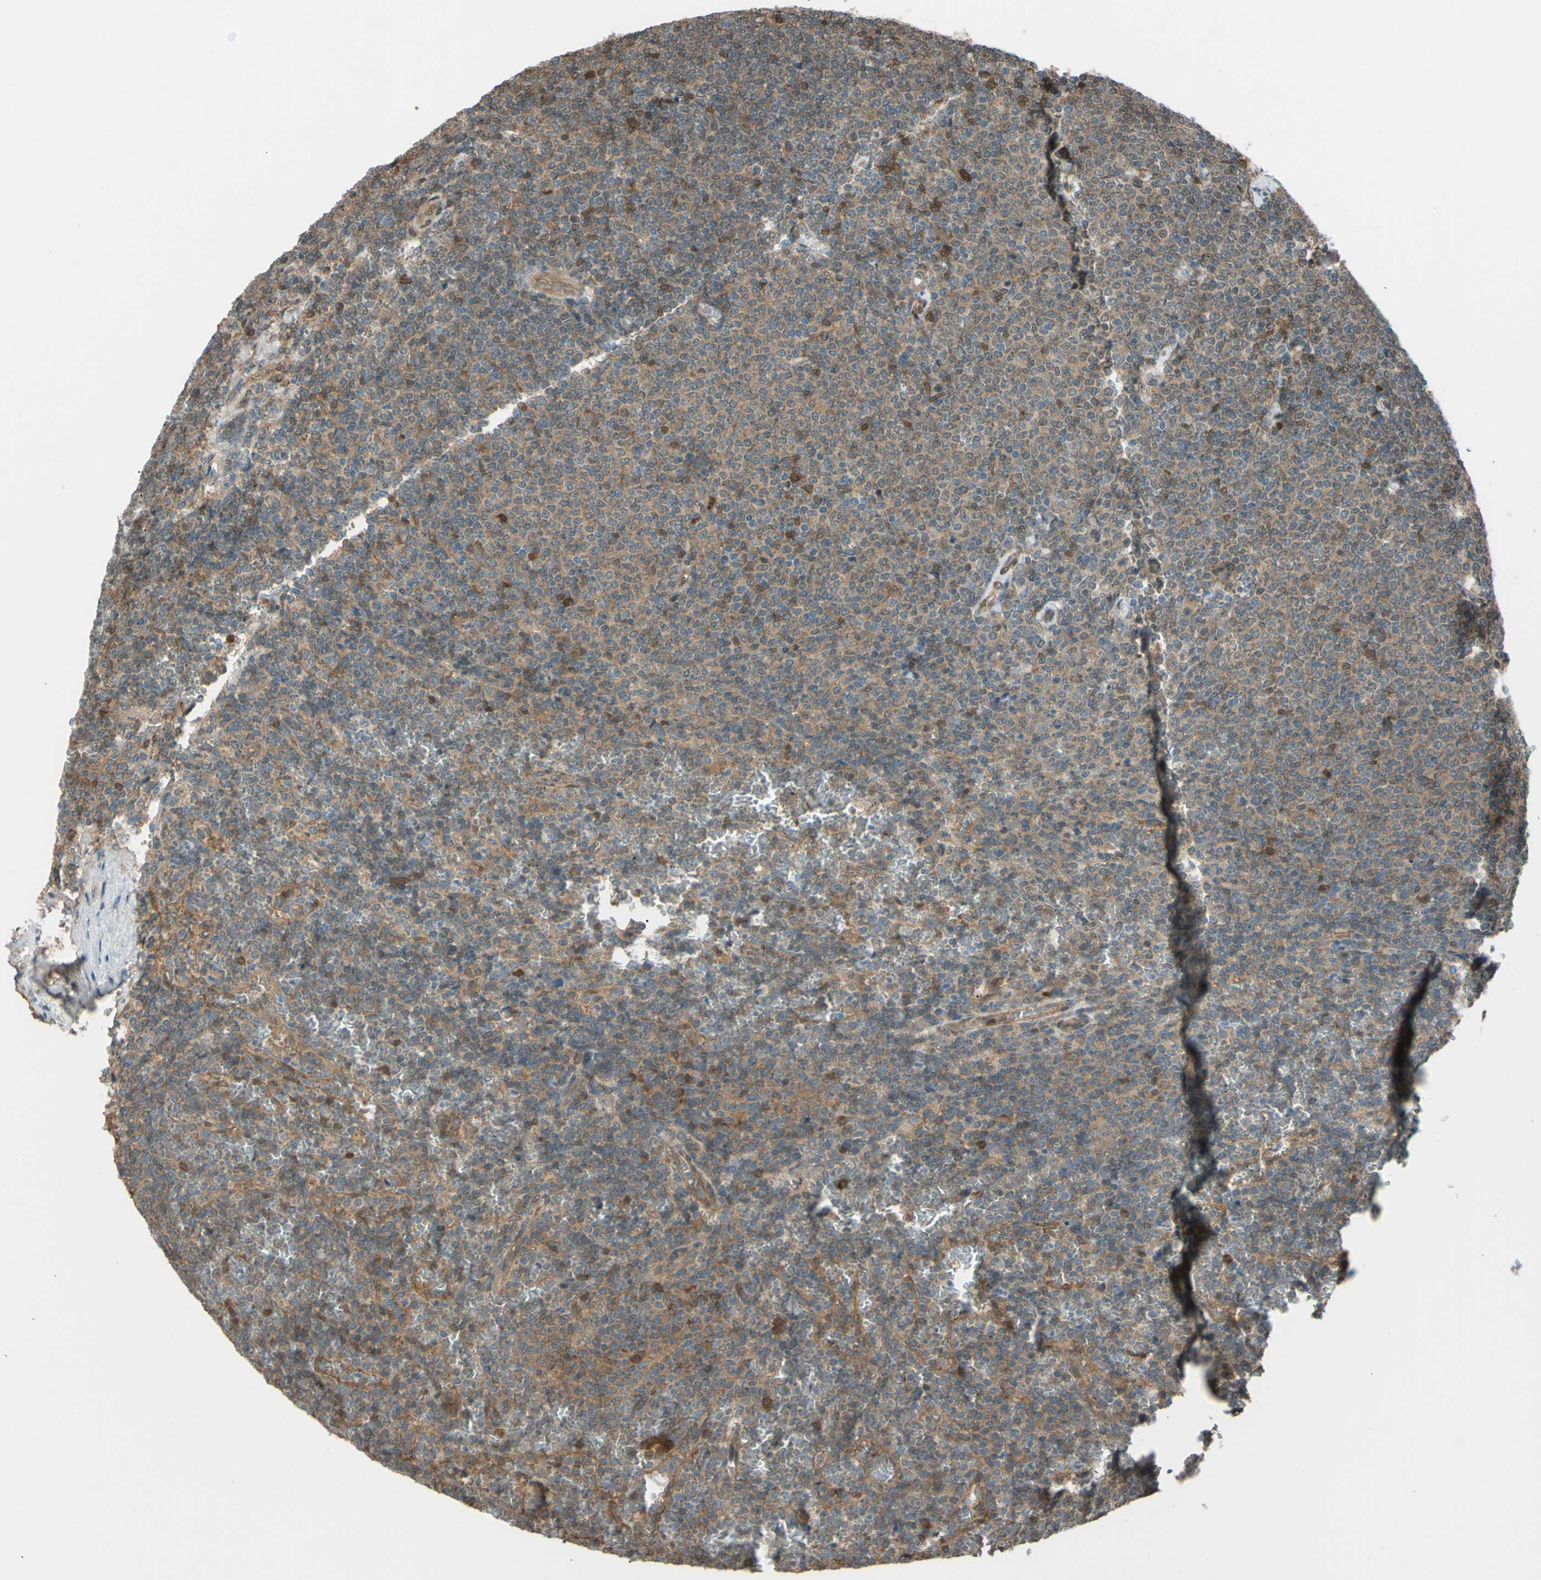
{"staining": {"intensity": "weak", "quantity": ">75%", "location": "cytoplasmic/membranous"}, "tissue": "lymphoma", "cell_type": "Tumor cells", "image_type": "cancer", "snomed": [{"axis": "morphology", "description": "Malignant lymphoma, non-Hodgkin's type, Low grade"}, {"axis": "topography", "description": "Spleen"}], "caption": "High-magnification brightfield microscopy of low-grade malignant lymphoma, non-Hodgkin's type stained with DAB (3,3'-diaminobenzidine) (brown) and counterstained with hematoxylin (blue). tumor cells exhibit weak cytoplasmic/membranous staining is seen in about>75% of cells.", "gene": "YWHAQ", "patient": {"sex": "female", "age": 77}}